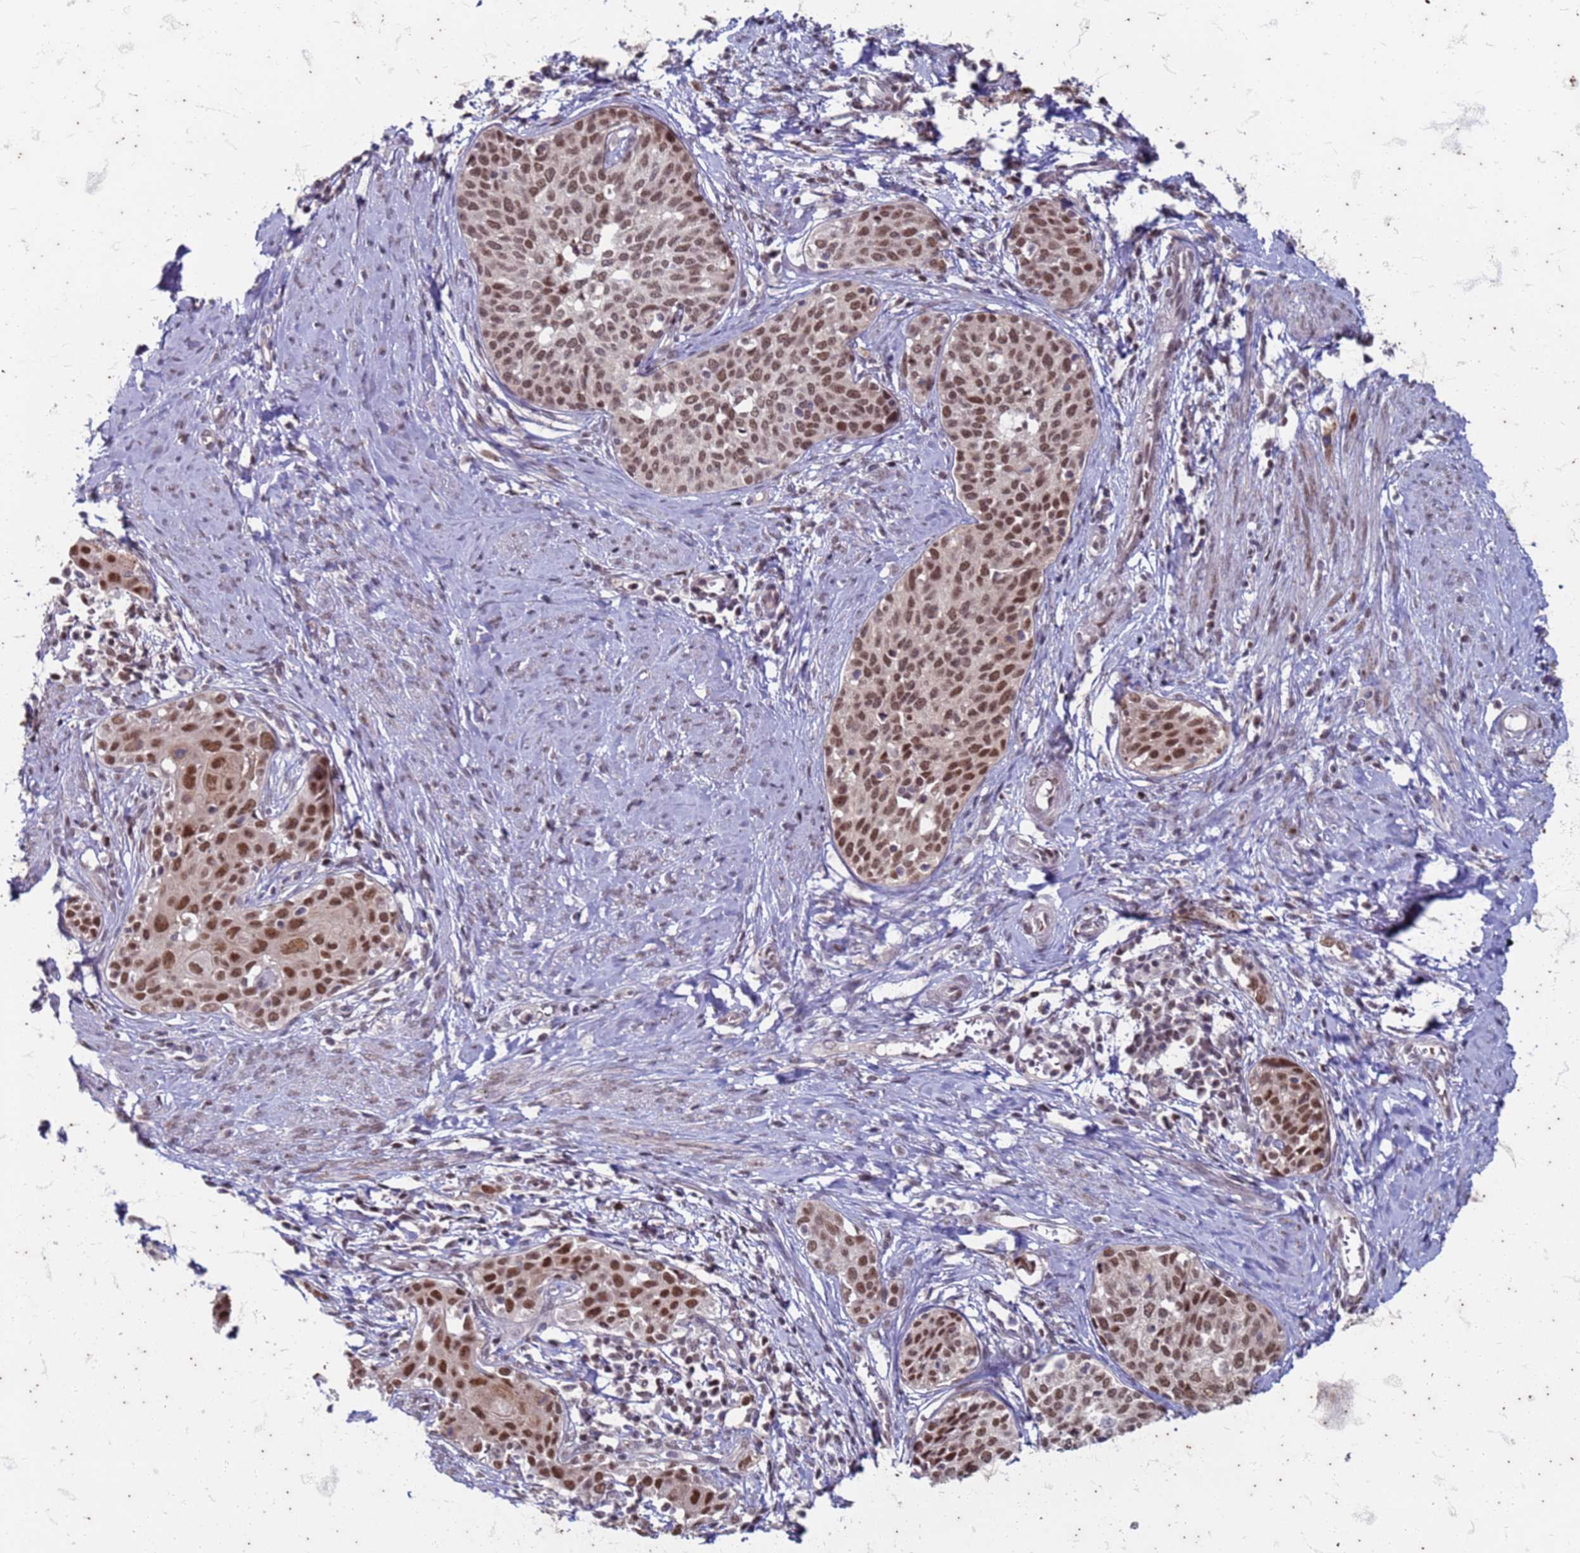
{"staining": {"intensity": "moderate", "quantity": ">75%", "location": "nuclear"}, "tissue": "cervical cancer", "cell_type": "Tumor cells", "image_type": "cancer", "snomed": [{"axis": "morphology", "description": "Squamous cell carcinoma, NOS"}, {"axis": "morphology", "description": "Adenocarcinoma, NOS"}, {"axis": "topography", "description": "Cervix"}], "caption": "DAB (3,3'-diaminobenzidine) immunohistochemical staining of cervical squamous cell carcinoma reveals moderate nuclear protein positivity in approximately >75% of tumor cells.", "gene": "TRMT6", "patient": {"sex": "female", "age": 52}}